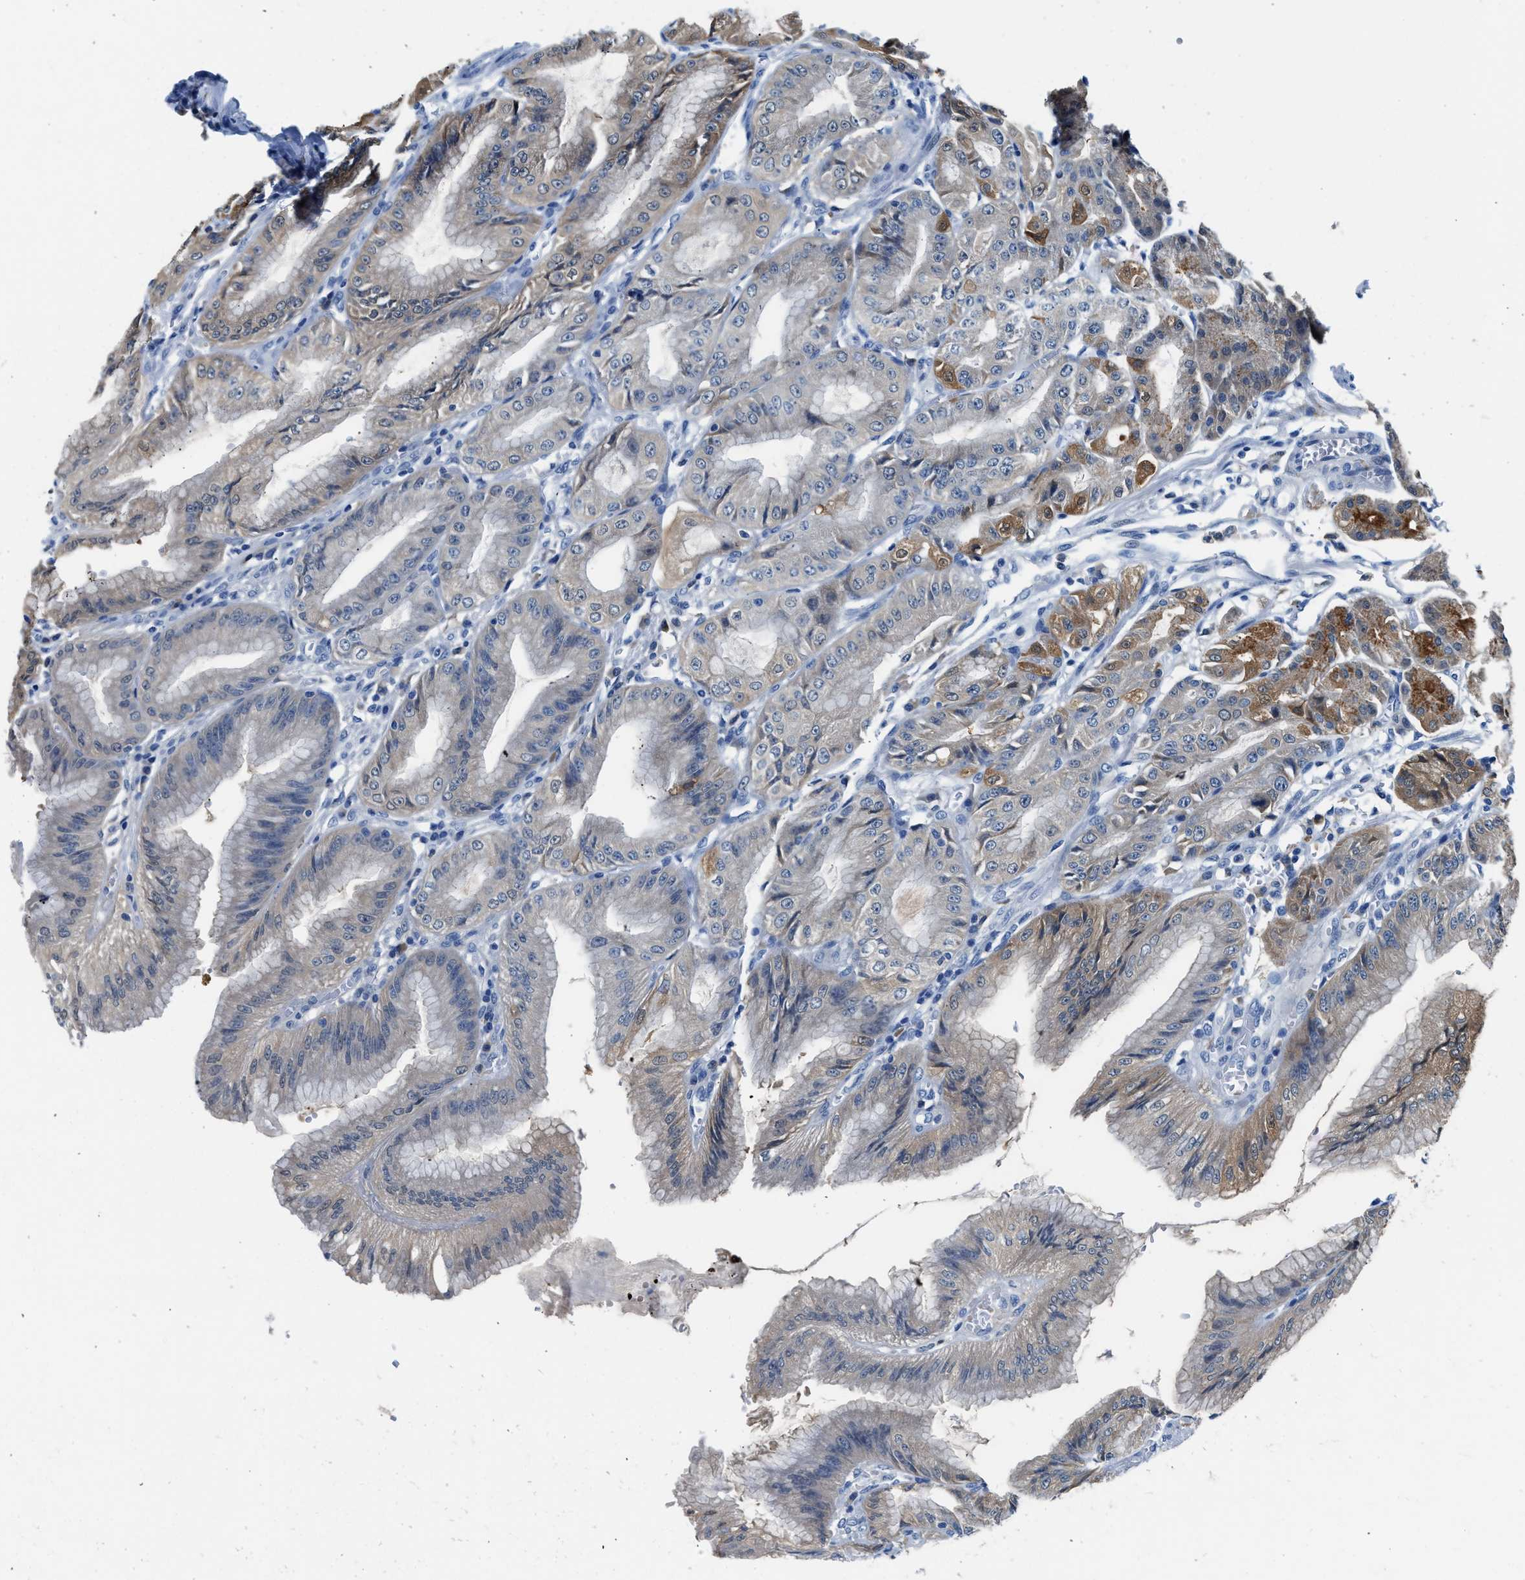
{"staining": {"intensity": "moderate", "quantity": "25%-75%", "location": "cytoplasmic/membranous"}, "tissue": "stomach", "cell_type": "Glandular cells", "image_type": "normal", "snomed": [{"axis": "morphology", "description": "Normal tissue, NOS"}, {"axis": "topography", "description": "Stomach, lower"}], "caption": "An IHC histopathology image of unremarkable tissue is shown. Protein staining in brown shows moderate cytoplasmic/membranous positivity in stomach within glandular cells.", "gene": "FADS6", "patient": {"sex": "male", "age": 71}}